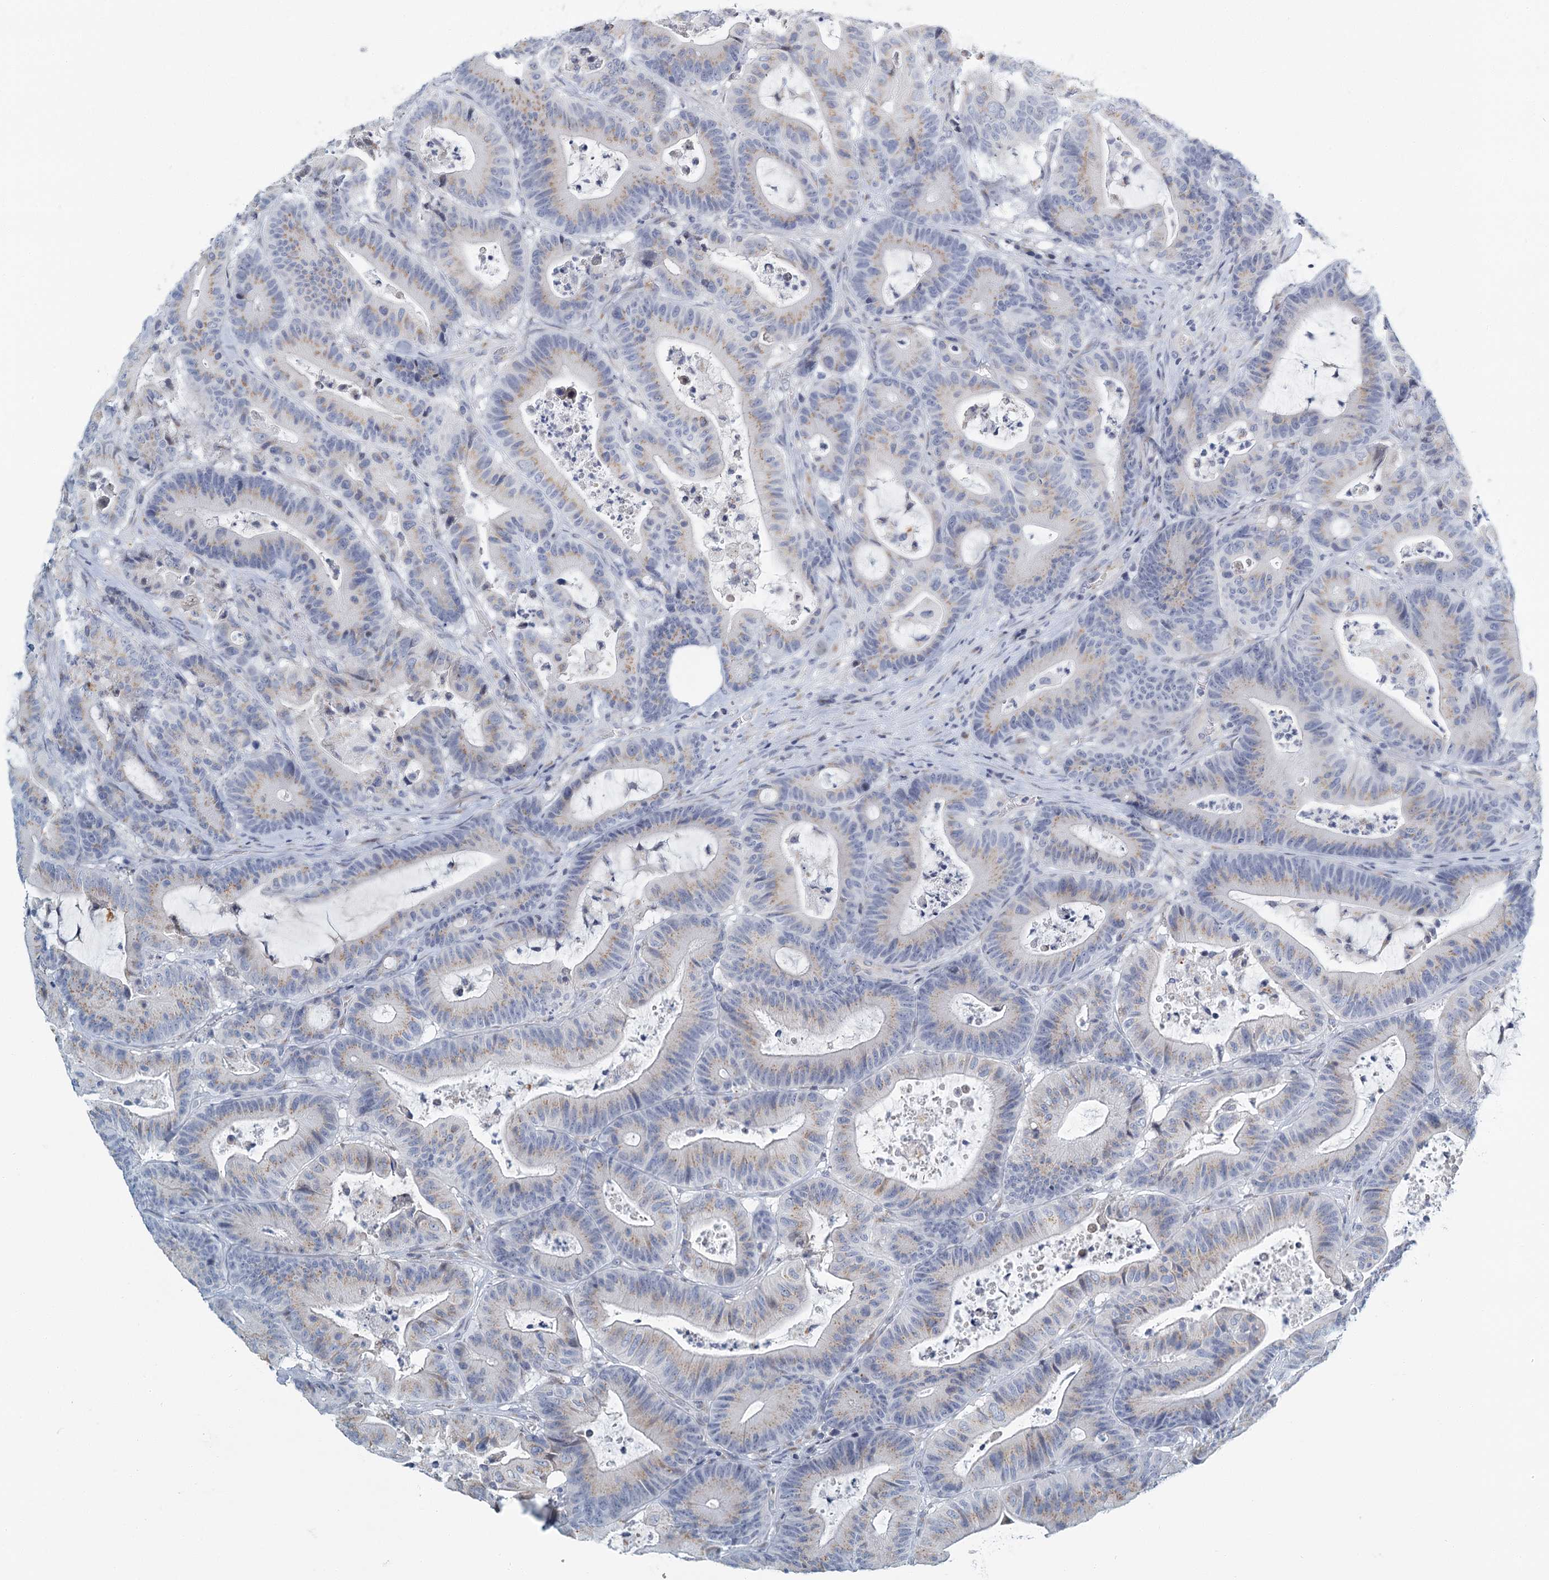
{"staining": {"intensity": "weak", "quantity": "25%-75%", "location": "cytoplasmic/membranous"}, "tissue": "colorectal cancer", "cell_type": "Tumor cells", "image_type": "cancer", "snomed": [{"axis": "morphology", "description": "Adenocarcinoma, NOS"}, {"axis": "topography", "description": "Colon"}], "caption": "A brown stain highlights weak cytoplasmic/membranous expression of a protein in human colorectal adenocarcinoma tumor cells.", "gene": "ZNF527", "patient": {"sex": "female", "age": 84}}